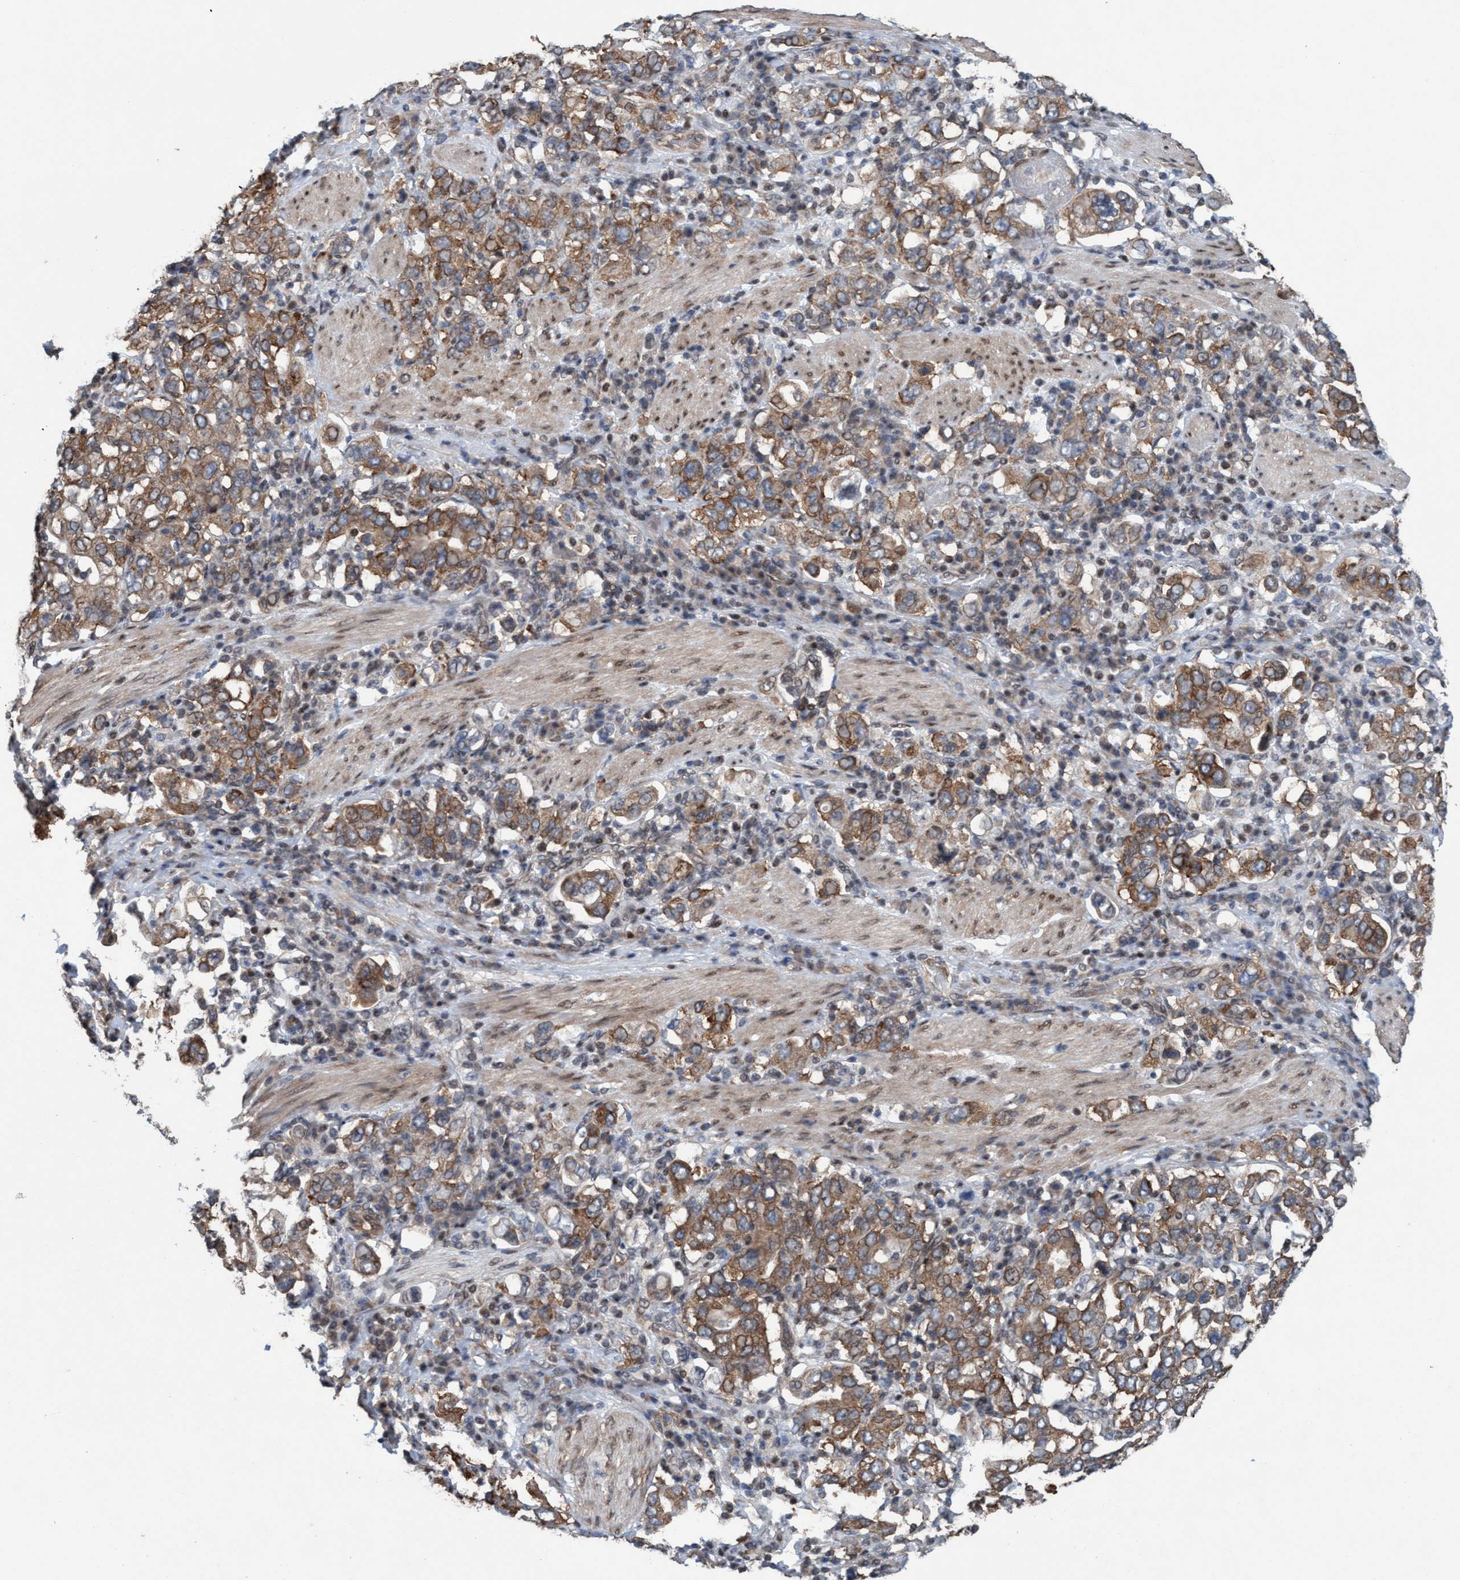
{"staining": {"intensity": "moderate", "quantity": ">75%", "location": "cytoplasmic/membranous"}, "tissue": "stomach cancer", "cell_type": "Tumor cells", "image_type": "cancer", "snomed": [{"axis": "morphology", "description": "Adenocarcinoma, NOS"}, {"axis": "topography", "description": "Stomach, upper"}], "caption": "High-power microscopy captured an immunohistochemistry (IHC) image of adenocarcinoma (stomach), revealing moderate cytoplasmic/membranous expression in approximately >75% of tumor cells.", "gene": "METAP2", "patient": {"sex": "male", "age": 62}}